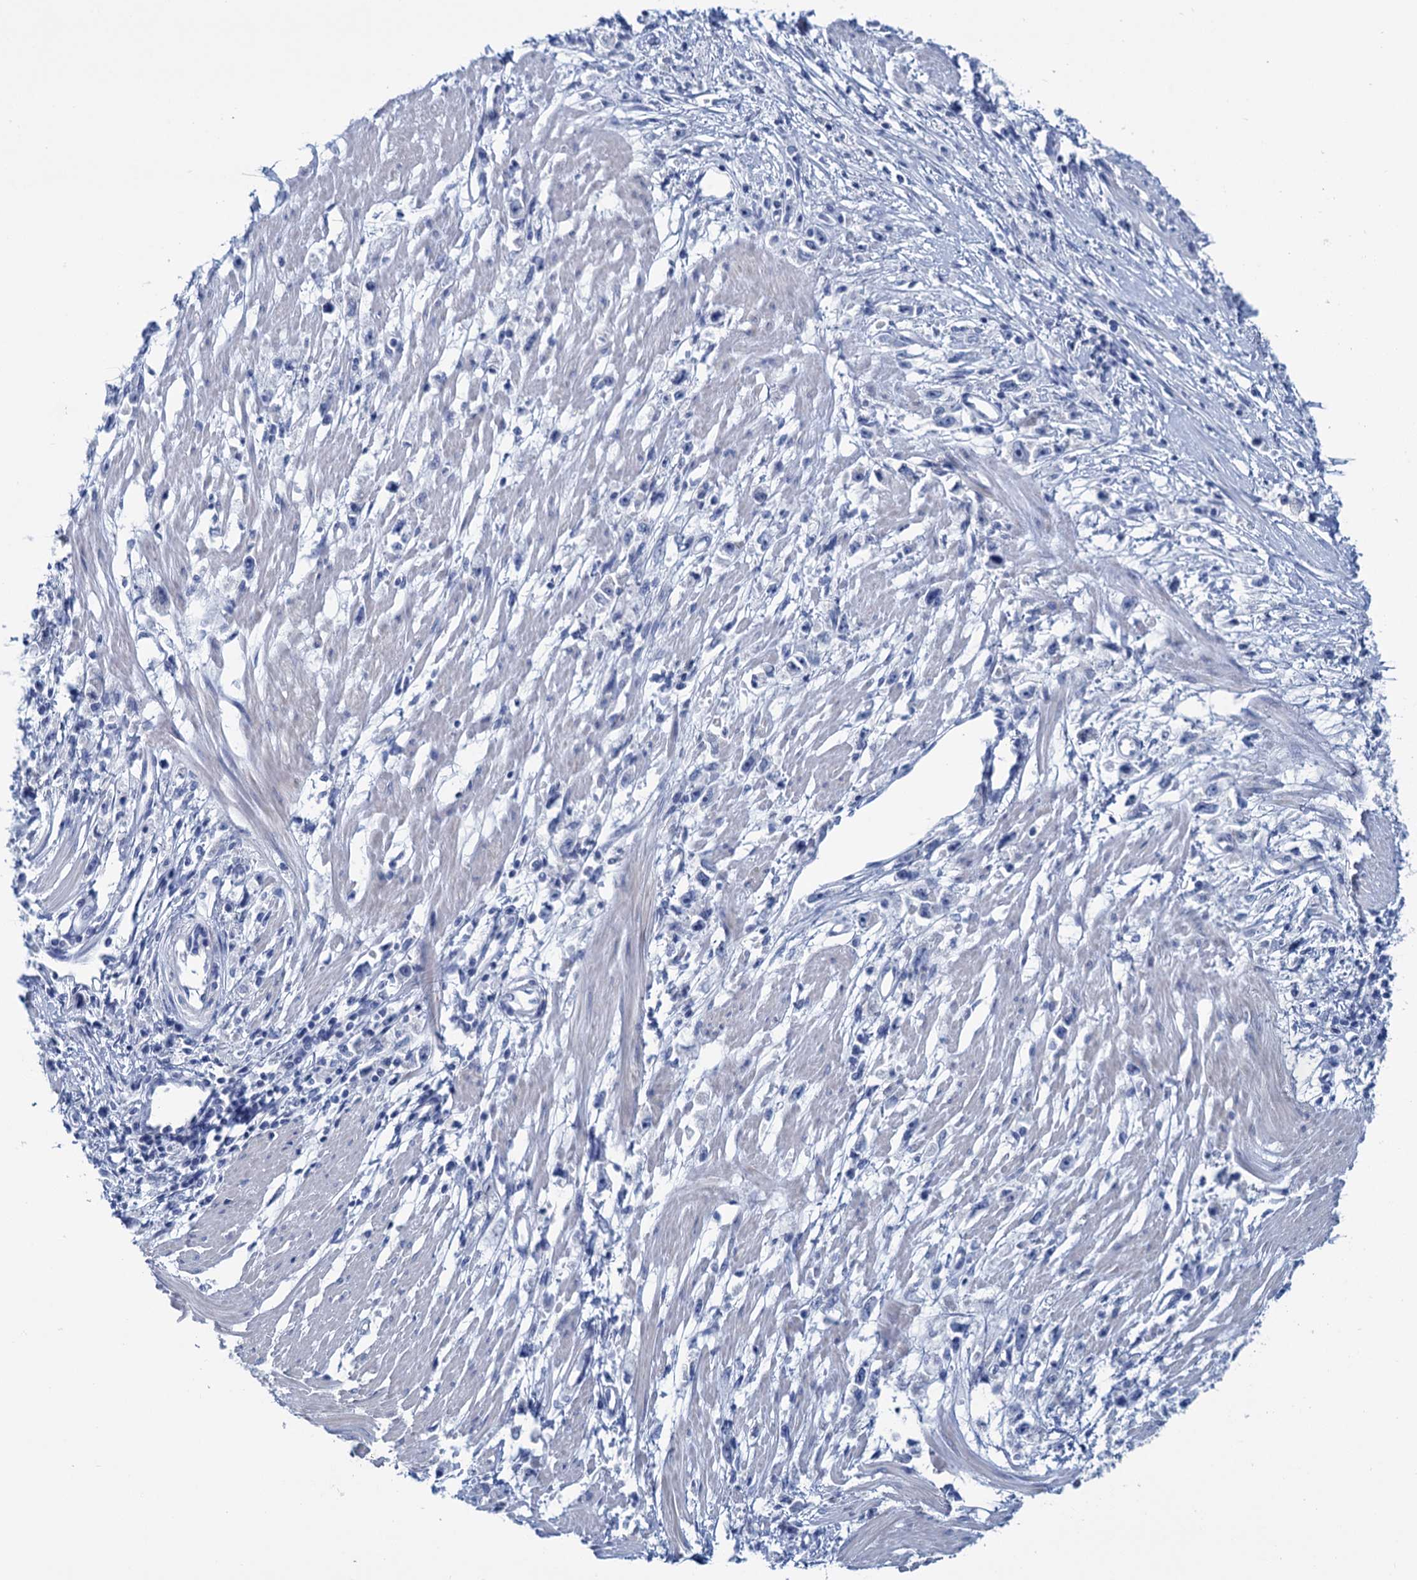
{"staining": {"intensity": "negative", "quantity": "none", "location": "none"}, "tissue": "stomach cancer", "cell_type": "Tumor cells", "image_type": "cancer", "snomed": [{"axis": "morphology", "description": "Adenocarcinoma, NOS"}, {"axis": "topography", "description": "Stomach"}], "caption": "DAB immunohistochemical staining of adenocarcinoma (stomach) displays no significant expression in tumor cells.", "gene": "MYOZ3", "patient": {"sex": "female", "age": 59}}